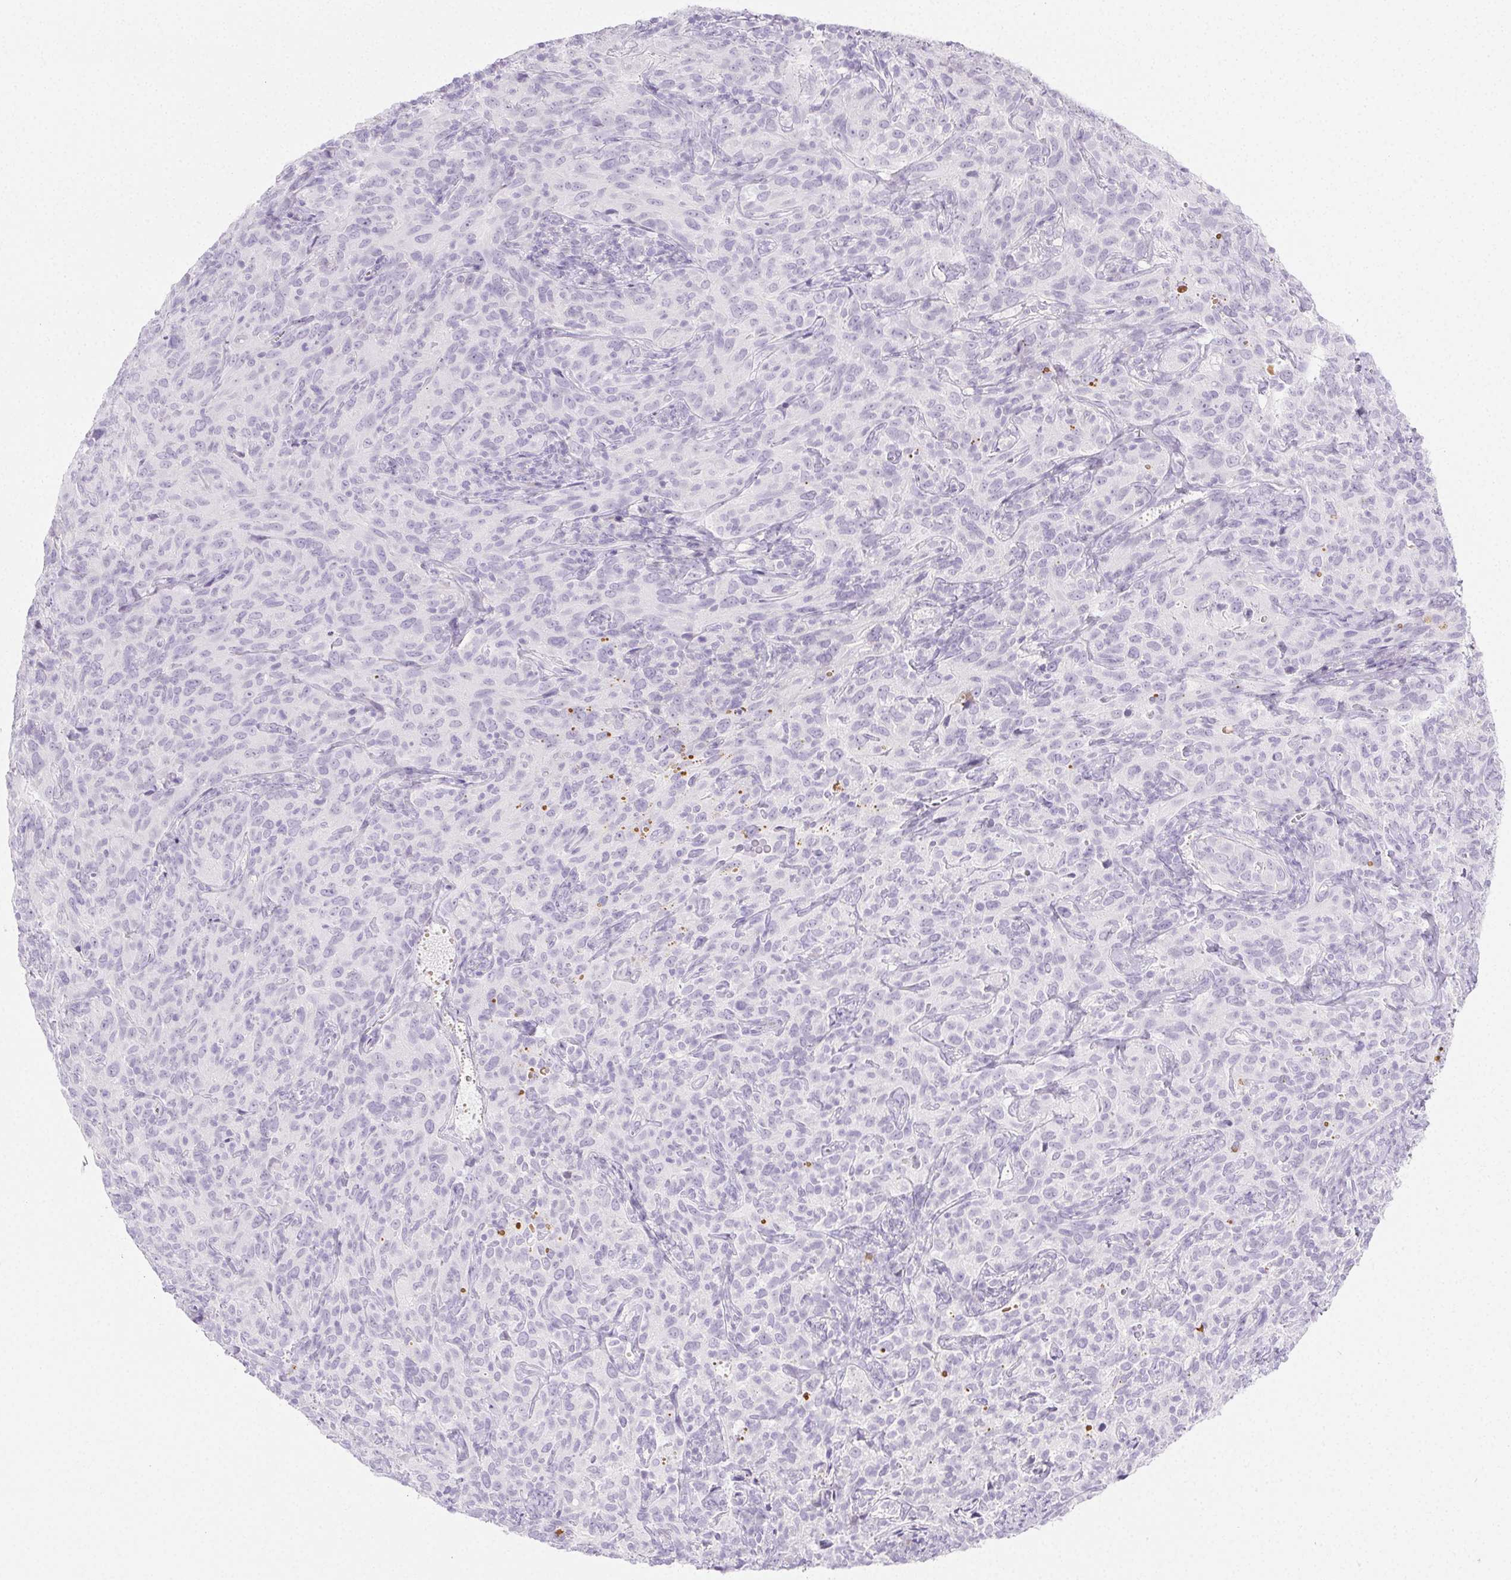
{"staining": {"intensity": "negative", "quantity": "none", "location": "none"}, "tissue": "cervical cancer", "cell_type": "Tumor cells", "image_type": "cancer", "snomed": [{"axis": "morphology", "description": "Squamous cell carcinoma, NOS"}, {"axis": "topography", "description": "Cervix"}], "caption": "Squamous cell carcinoma (cervical) was stained to show a protein in brown. There is no significant staining in tumor cells.", "gene": "PI3", "patient": {"sex": "female", "age": 51}}